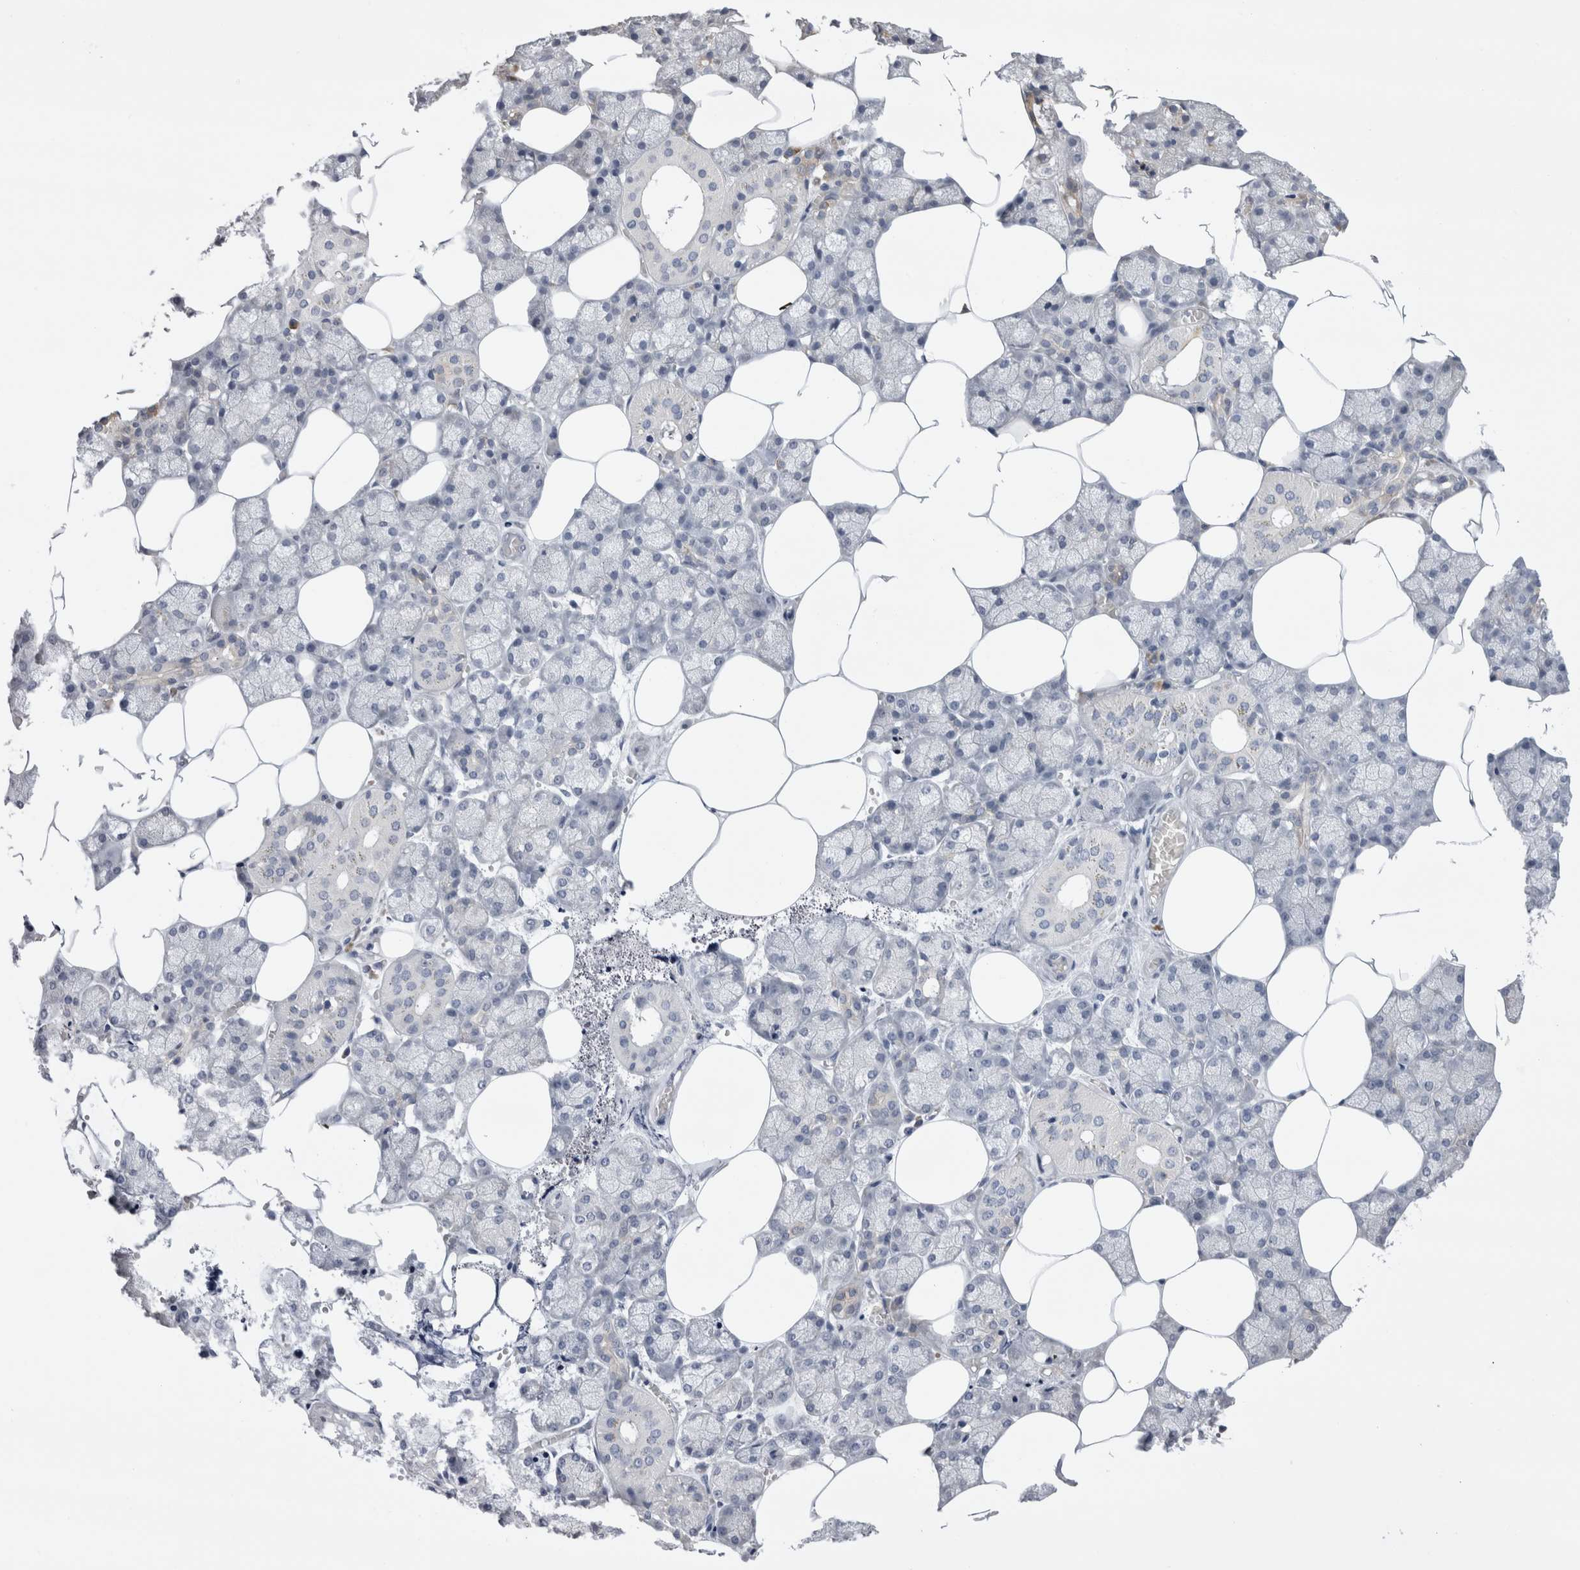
{"staining": {"intensity": "negative", "quantity": "none", "location": "none"}, "tissue": "salivary gland", "cell_type": "Glandular cells", "image_type": "normal", "snomed": [{"axis": "morphology", "description": "Normal tissue, NOS"}, {"axis": "topography", "description": "Salivary gland"}], "caption": "A high-resolution micrograph shows IHC staining of benign salivary gland, which displays no significant staining in glandular cells. (DAB (3,3'-diaminobenzidine) immunohistochemistry visualized using brightfield microscopy, high magnification).", "gene": "VCPIP1", "patient": {"sex": "male", "age": 62}}